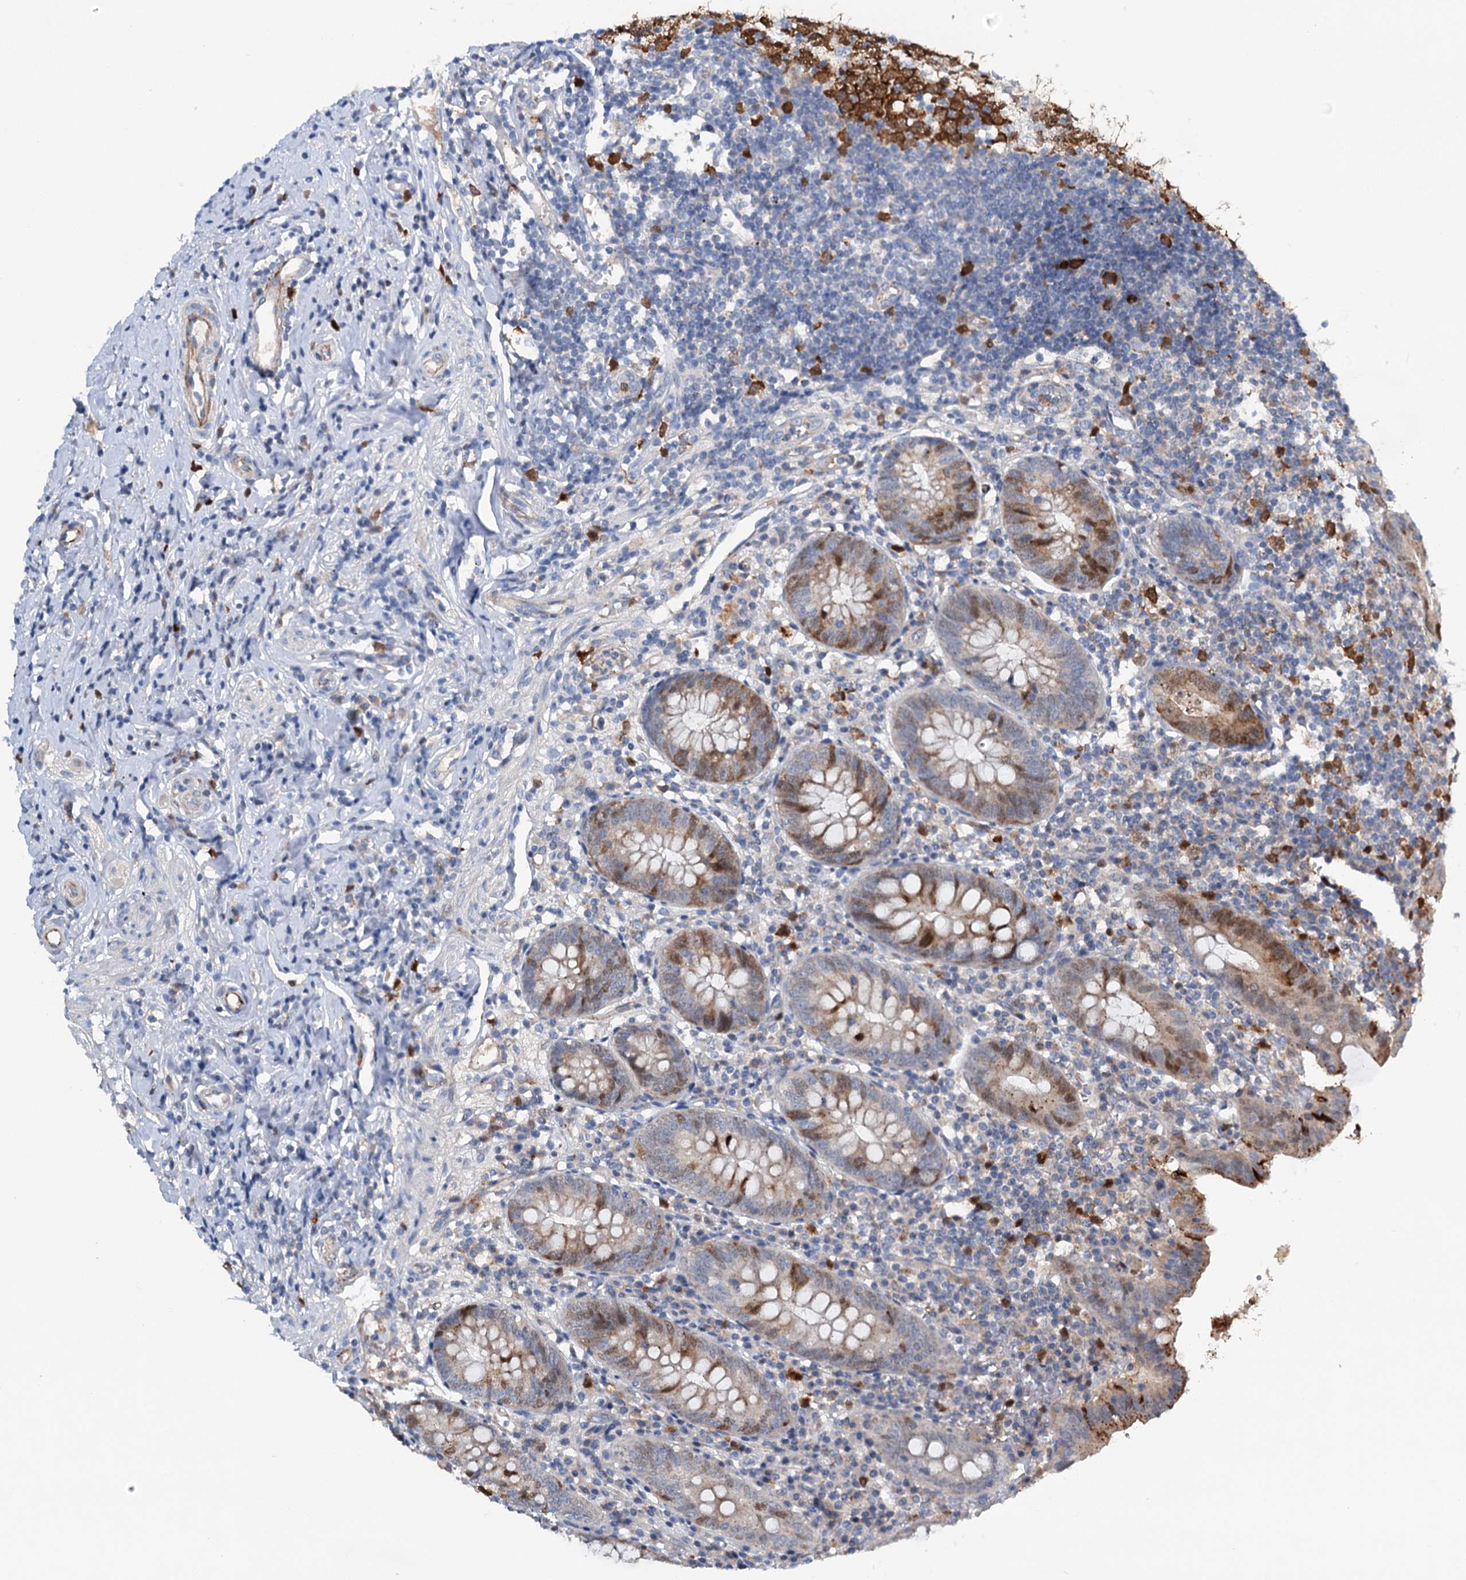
{"staining": {"intensity": "moderate", "quantity": "25%-75%", "location": "cytoplasmic/membranous,nuclear"}, "tissue": "appendix", "cell_type": "Glandular cells", "image_type": "normal", "snomed": [{"axis": "morphology", "description": "Normal tissue, NOS"}, {"axis": "topography", "description": "Appendix"}], "caption": "Brown immunohistochemical staining in benign human appendix demonstrates moderate cytoplasmic/membranous,nuclear expression in about 25%-75% of glandular cells. (Brightfield microscopy of DAB IHC at high magnification).", "gene": "NCAPD2", "patient": {"sex": "female", "age": 54}}